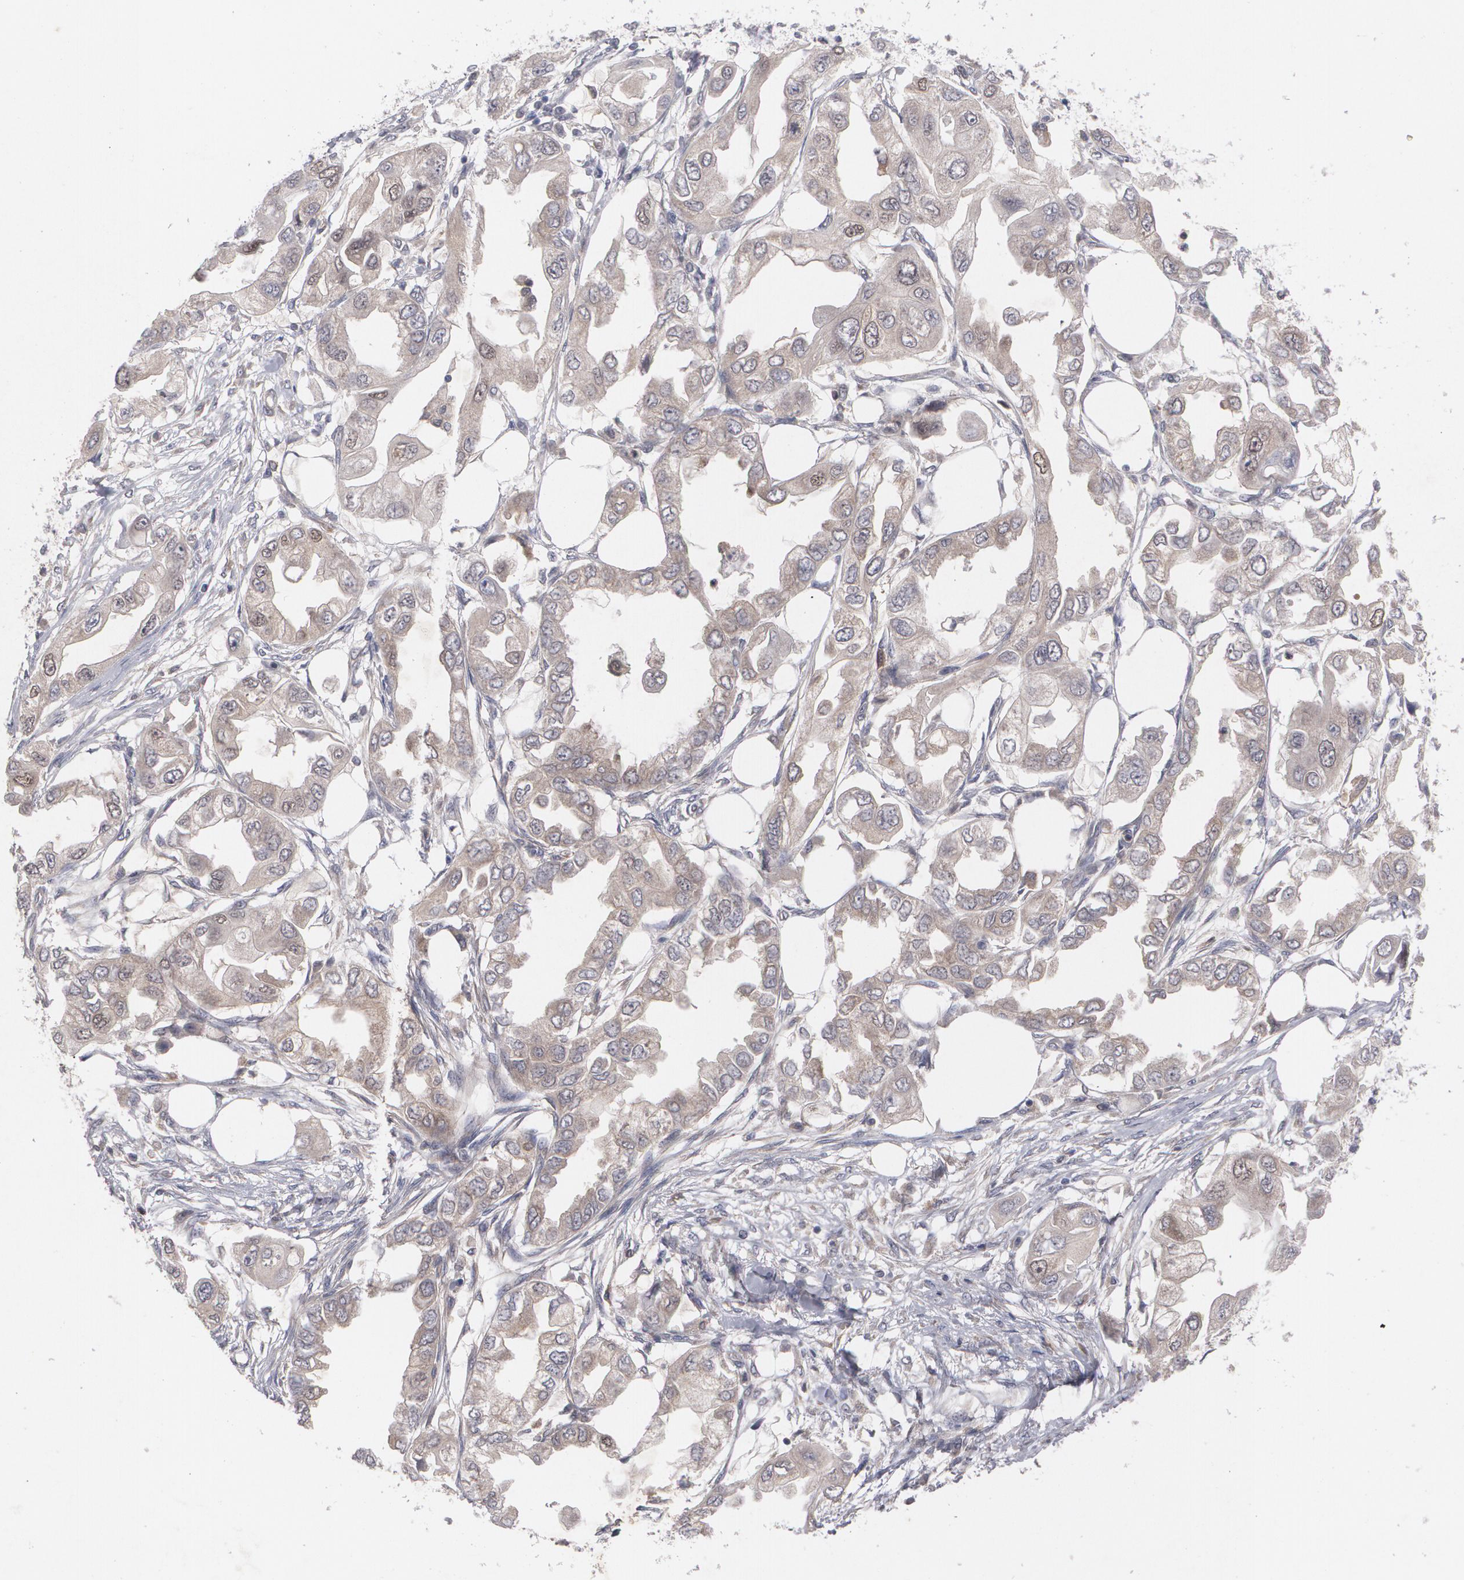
{"staining": {"intensity": "weak", "quantity": ">75%", "location": "cytoplasmic/membranous"}, "tissue": "endometrial cancer", "cell_type": "Tumor cells", "image_type": "cancer", "snomed": [{"axis": "morphology", "description": "Adenocarcinoma, NOS"}, {"axis": "topography", "description": "Endometrium"}], "caption": "Immunohistochemistry of human endometrial cancer (adenocarcinoma) shows low levels of weak cytoplasmic/membranous positivity in approximately >75% of tumor cells.", "gene": "HTT", "patient": {"sex": "female", "age": 67}}